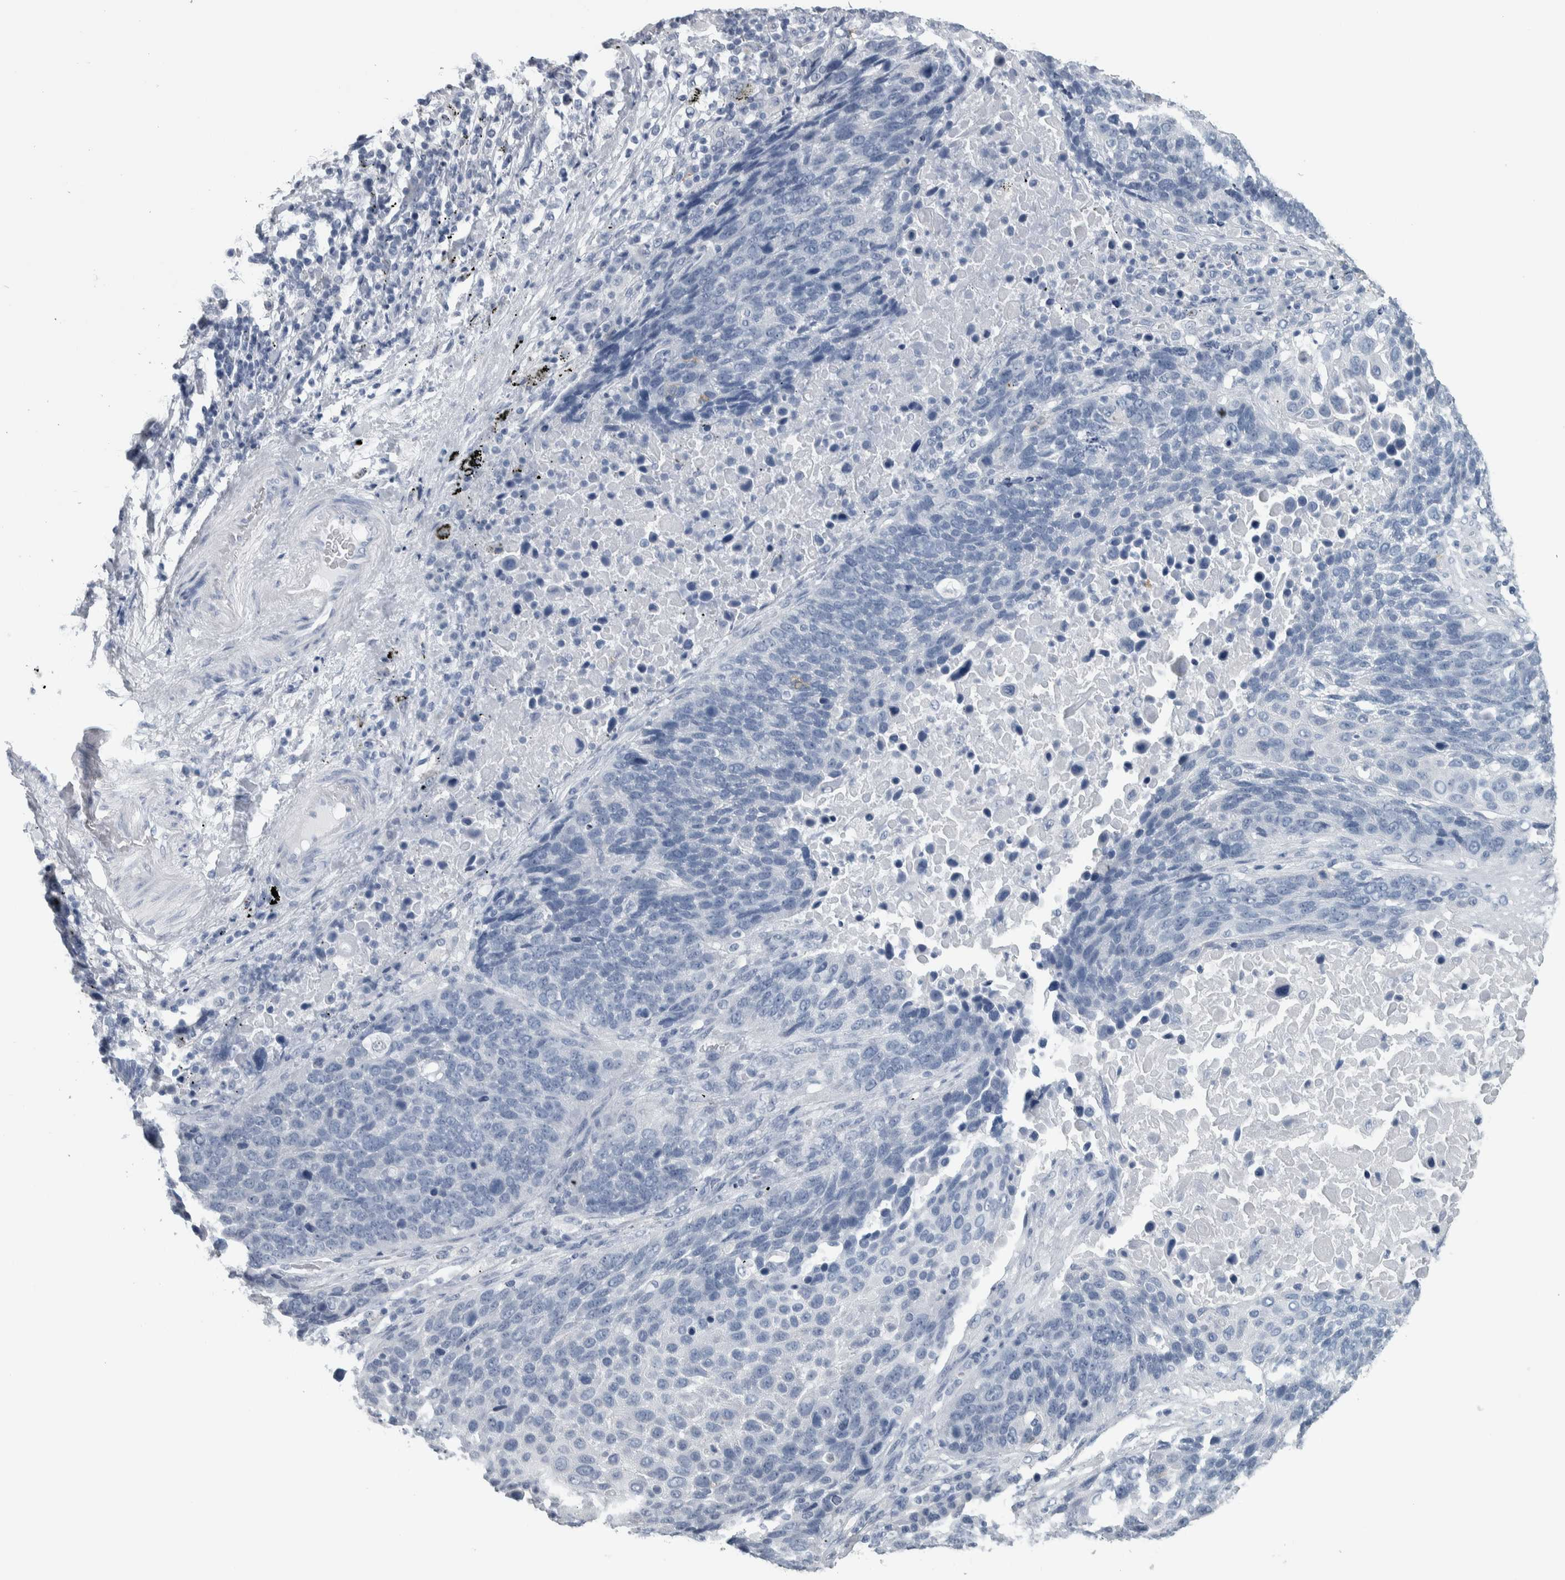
{"staining": {"intensity": "negative", "quantity": "none", "location": "none"}, "tissue": "lung cancer", "cell_type": "Tumor cells", "image_type": "cancer", "snomed": [{"axis": "morphology", "description": "Squamous cell carcinoma, NOS"}, {"axis": "topography", "description": "Lung"}], "caption": "Immunohistochemical staining of human lung squamous cell carcinoma shows no significant staining in tumor cells.", "gene": "CDH17", "patient": {"sex": "male", "age": 66}}